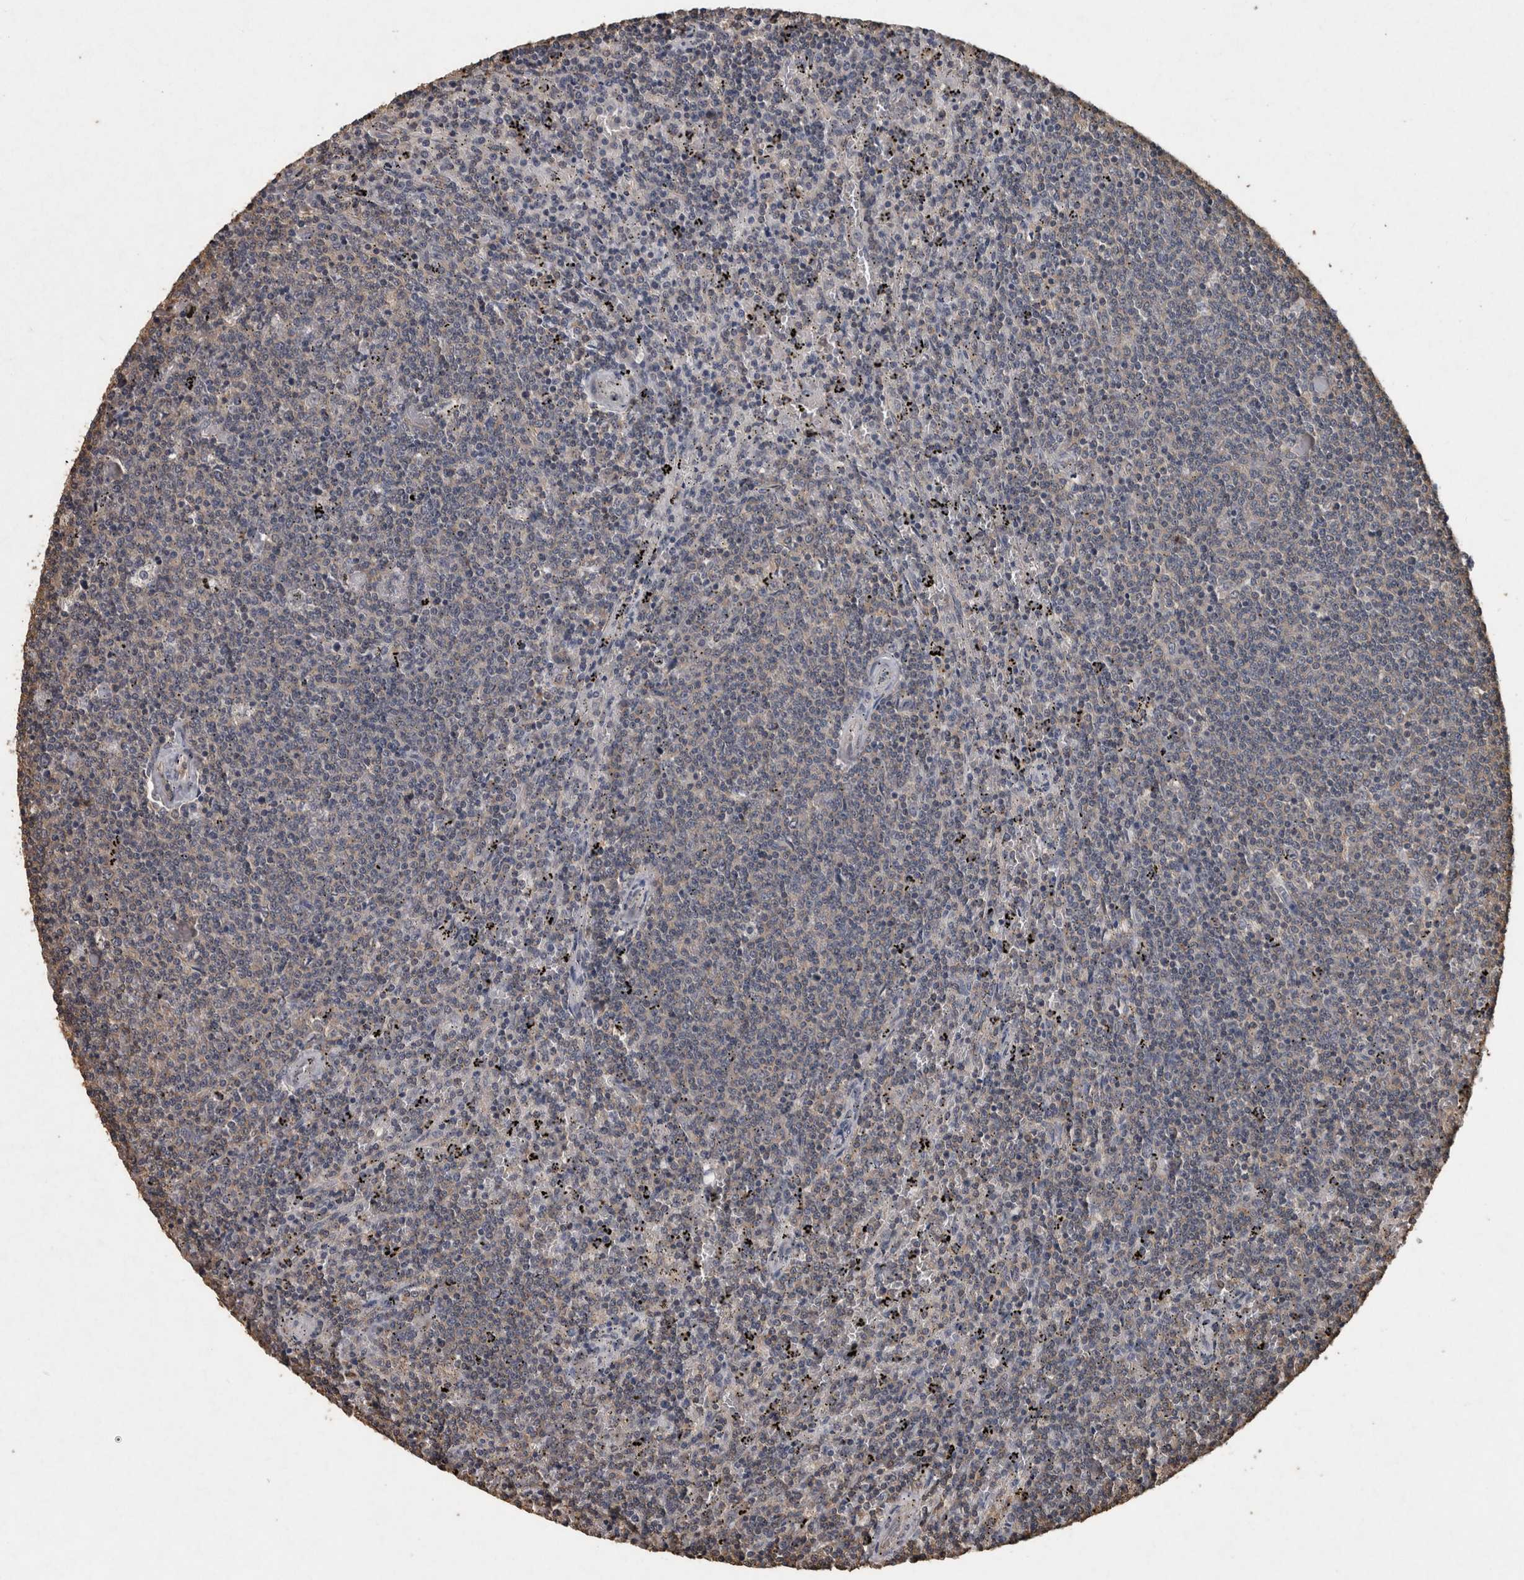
{"staining": {"intensity": "negative", "quantity": "none", "location": "none"}, "tissue": "lymphoma", "cell_type": "Tumor cells", "image_type": "cancer", "snomed": [{"axis": "morphology", "description": "Malignant lymphoma, non-Hodgkin's type, Low grade"}, {"axis": "topography", "description": "Spleen"}], "caption": "This is a photomicrograph of IHC staining of low-grade malignant lymphoma, non-Hodgkin's type, which shows no expression in tumor cells.", "gene": "FGFRL1", "patient": {"sex": "female", "age": 50}}